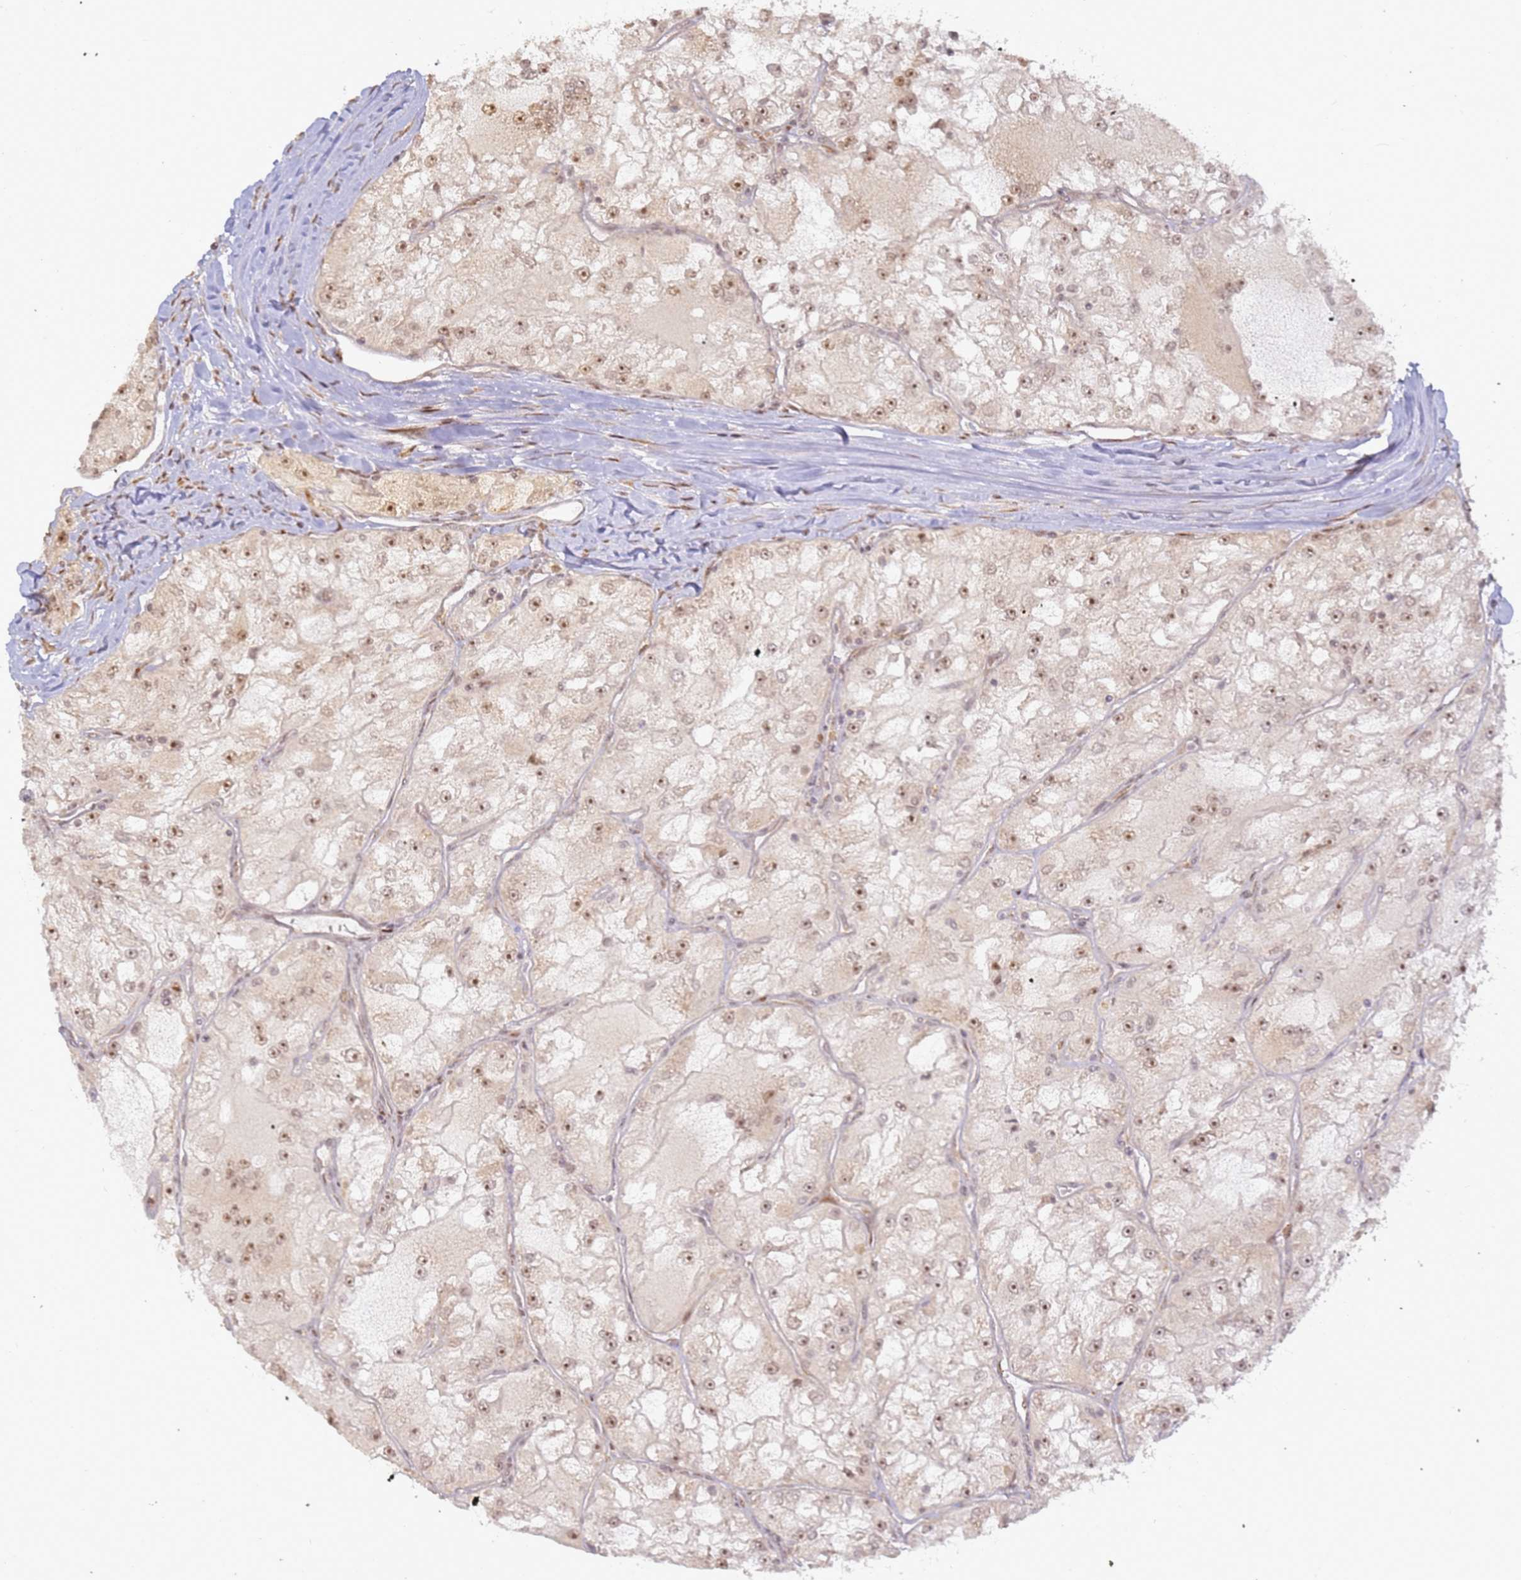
{"staining": {"intensity": "moderate", "quantity": ">75%", "location": "nuclear"}, "tissue": "renal cancer", "cell_type": "Tumor cells", "image_type": "cancer", "snomed": [{"axis": "morphology", "description": "Adenocarcinoma, NOS"}, {"axis": "topography", "description": "Kidney"}], "caption": "Moderate nuclear staining is seen in approximately >75% of tumor cells in renal cancer. The staining was performed using DAB (3,3'-diaminobenzidine) to visualize the protein expression in brown, while the nuclei were stained in blue with hematoxylin (Magnification: 20x).", "gene": "ABCA2", "patient": {"sex": "female", "age": 72}}